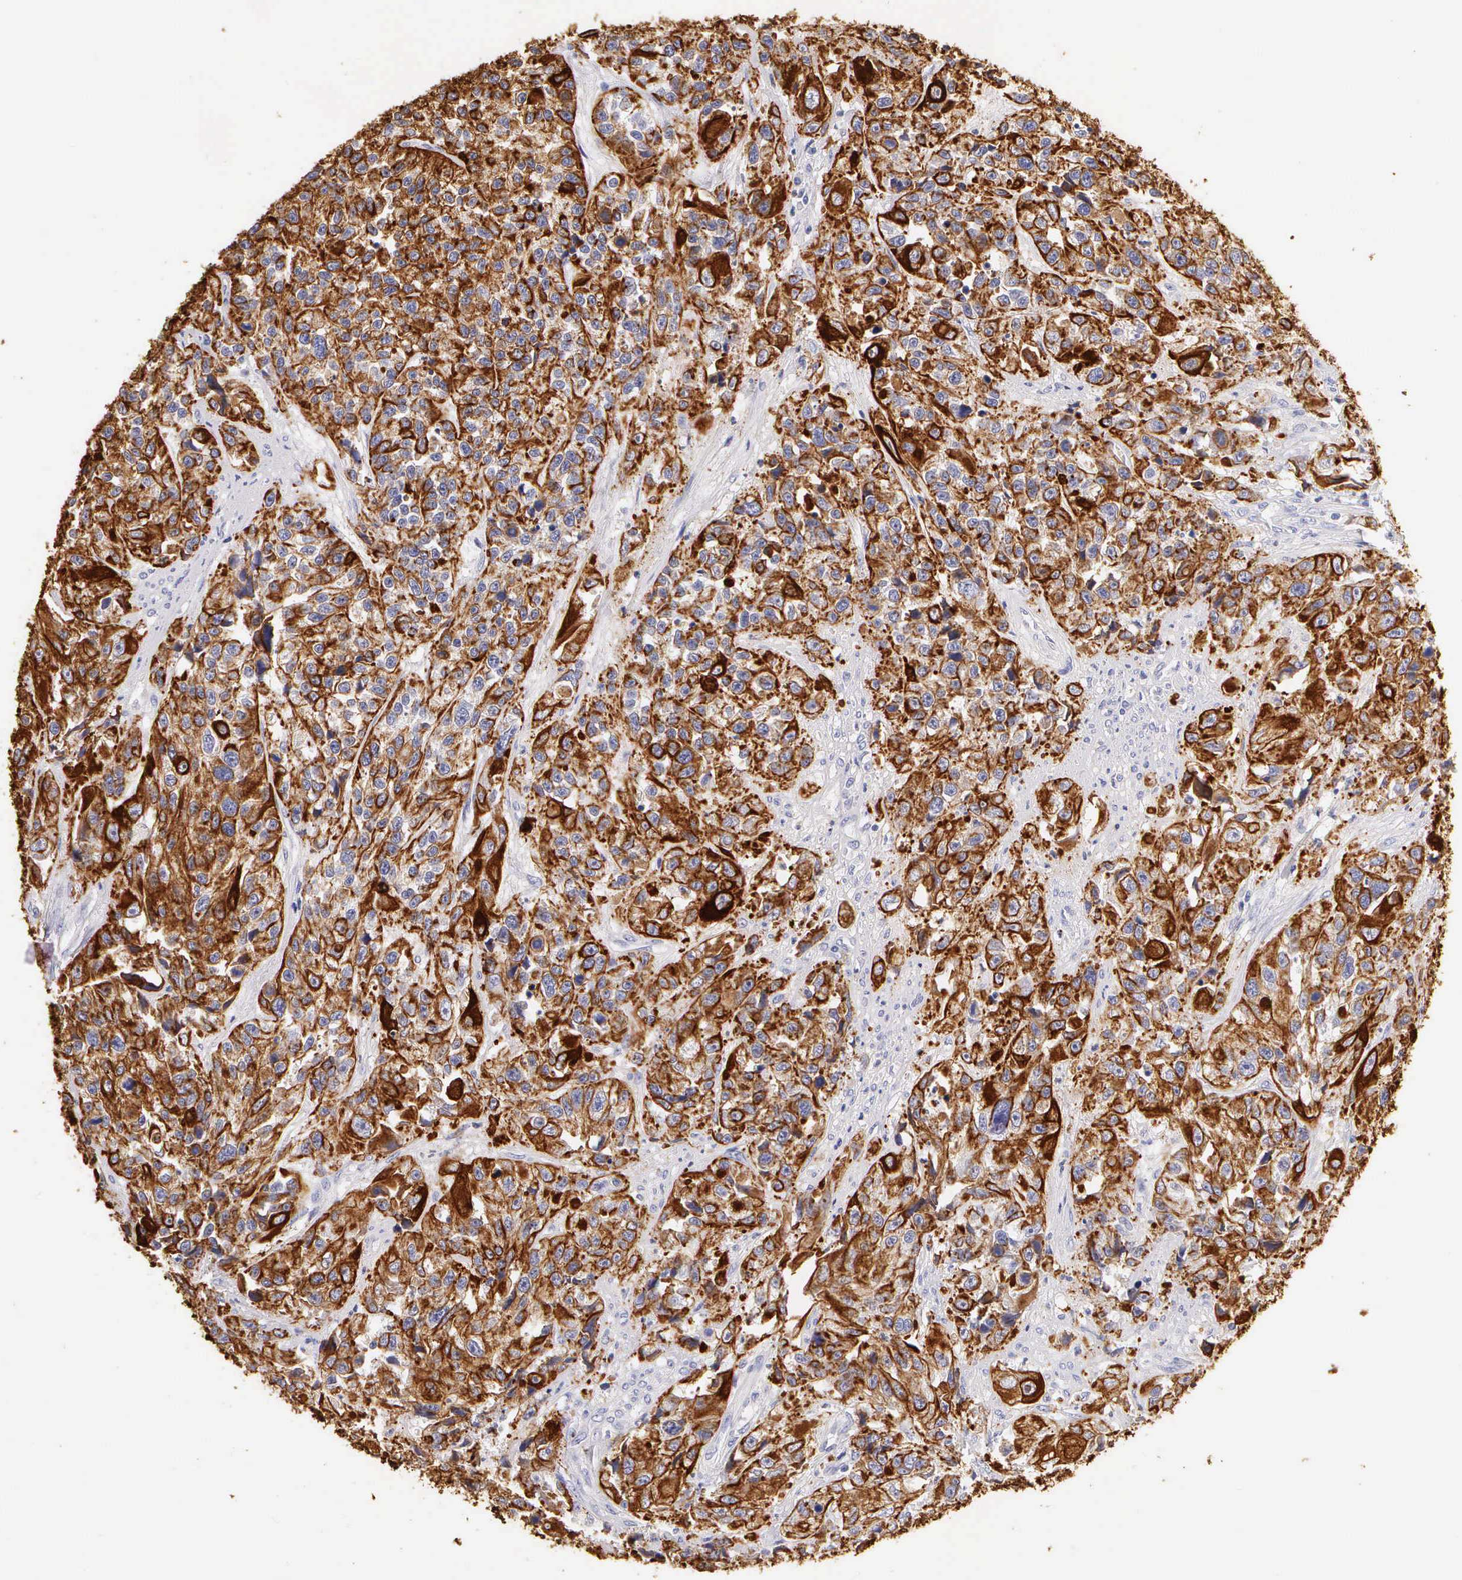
{"staining": {"intensity": "strong", "quantity": ">75%", "location": "cytoplasmic/membranous"}, "tissue": "urothelial cancer", "cell_type": "Tumor cells", "image_type": "cancer", "snomed": [{"axis": "morphology", "description": "Urothelial carcinoma, High grade"}, {"axis": "topography", "description": "Urinary bladder"}], "caption": "Brown immunohistochemical staining in human urothelial carcinoma (high-grade) shows strong cytoplasmic/membranous expression in approximately >75% of tumor cells.", "gene": "KRT17", "patient": {"sex": "female", "age": 81}}